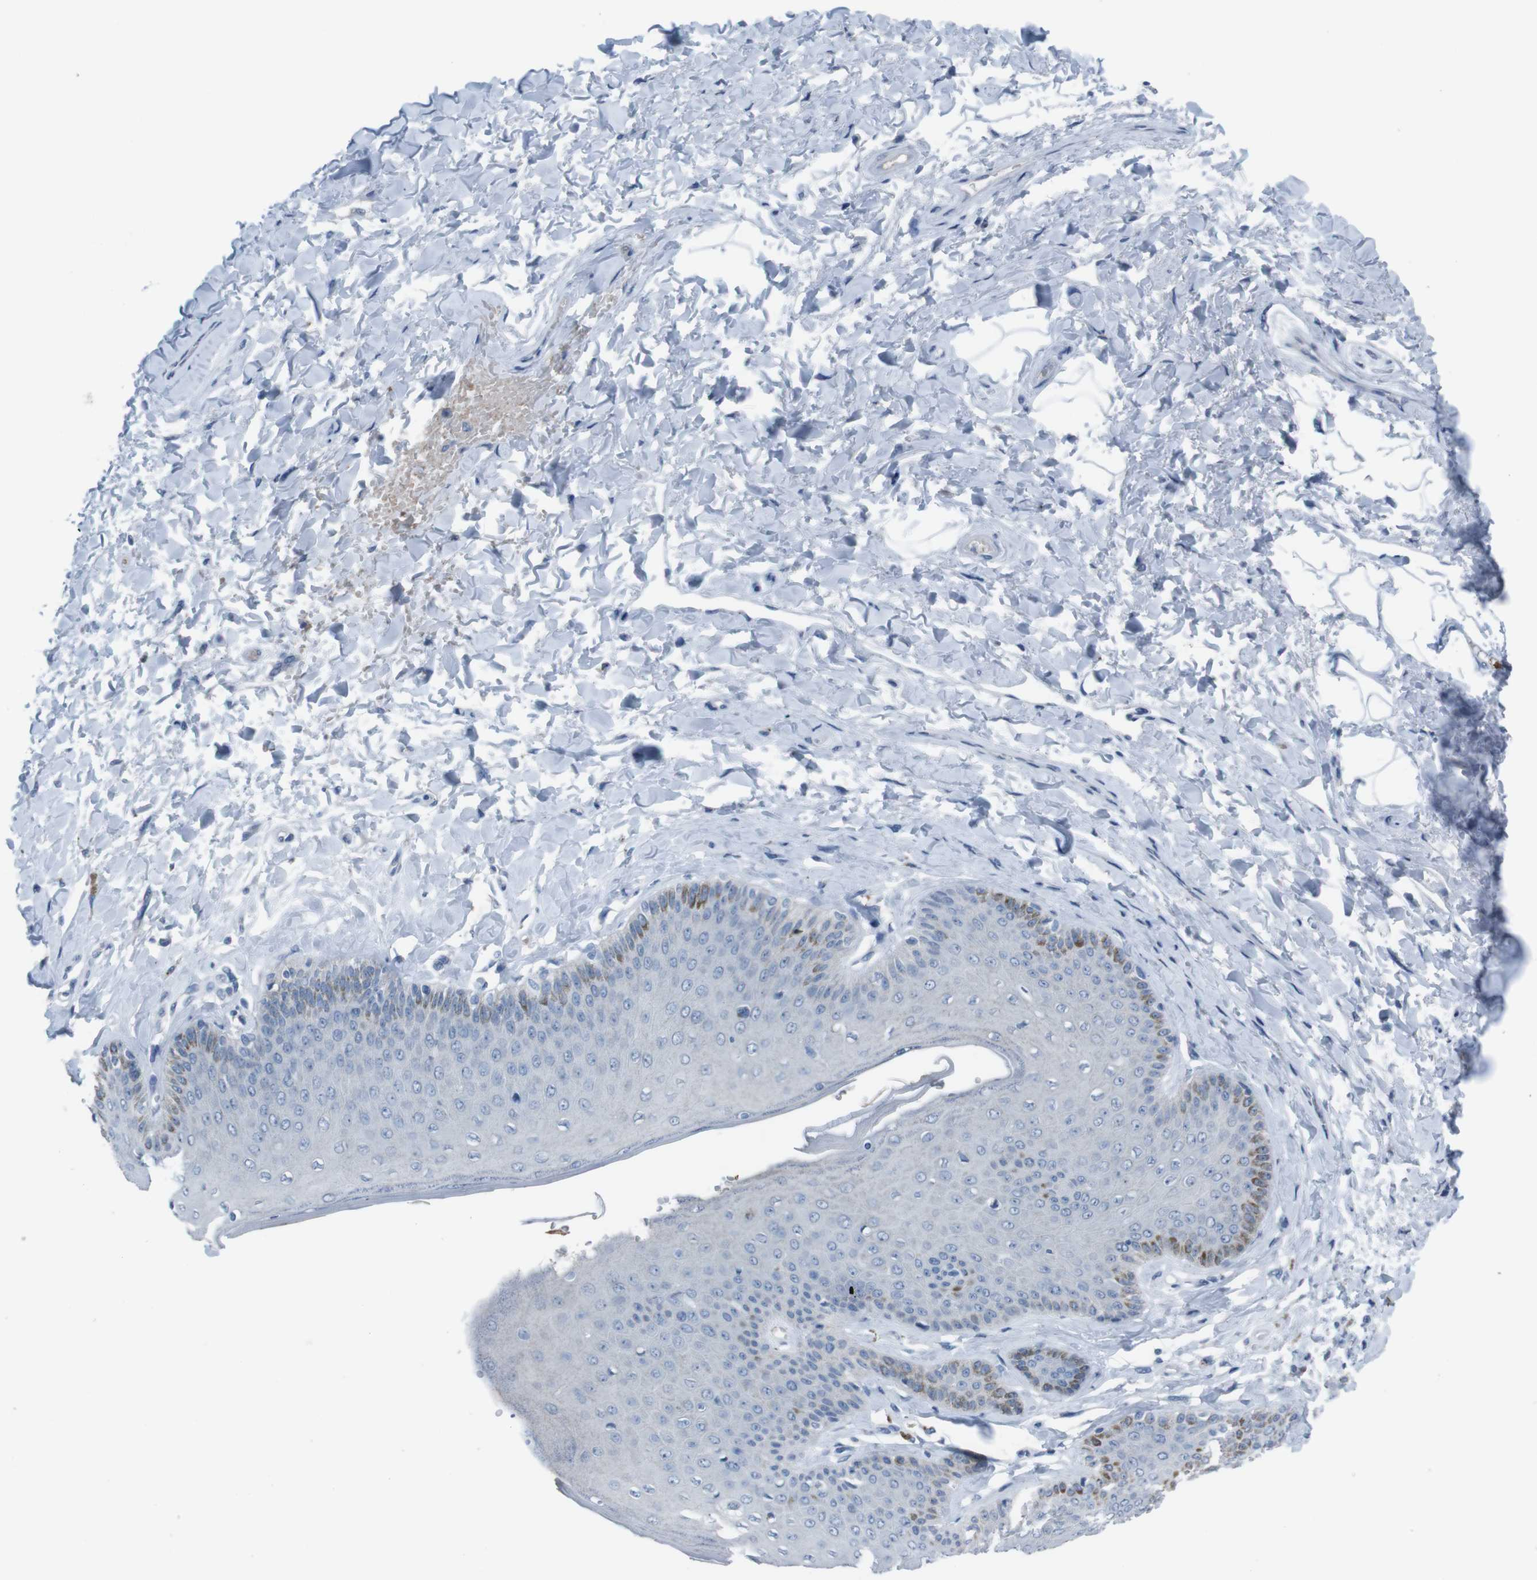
{"staining": {"intensity": "negative", "quantity": "none", "location": "none"}, "tissue": "skin", "cell_type": "Epidermal cells", "image_type": "normal", "snomed": [{"axis": "morphology", "description": "Normal tissue, NOS"}, {"axis": "topography", "description": "Anal"}], "caption": "The micrograph reveals no significant positivity in epidermal cells of skin.", "gene": "ST6GAL1", "patient": {"sex": "male", "age": 69}}